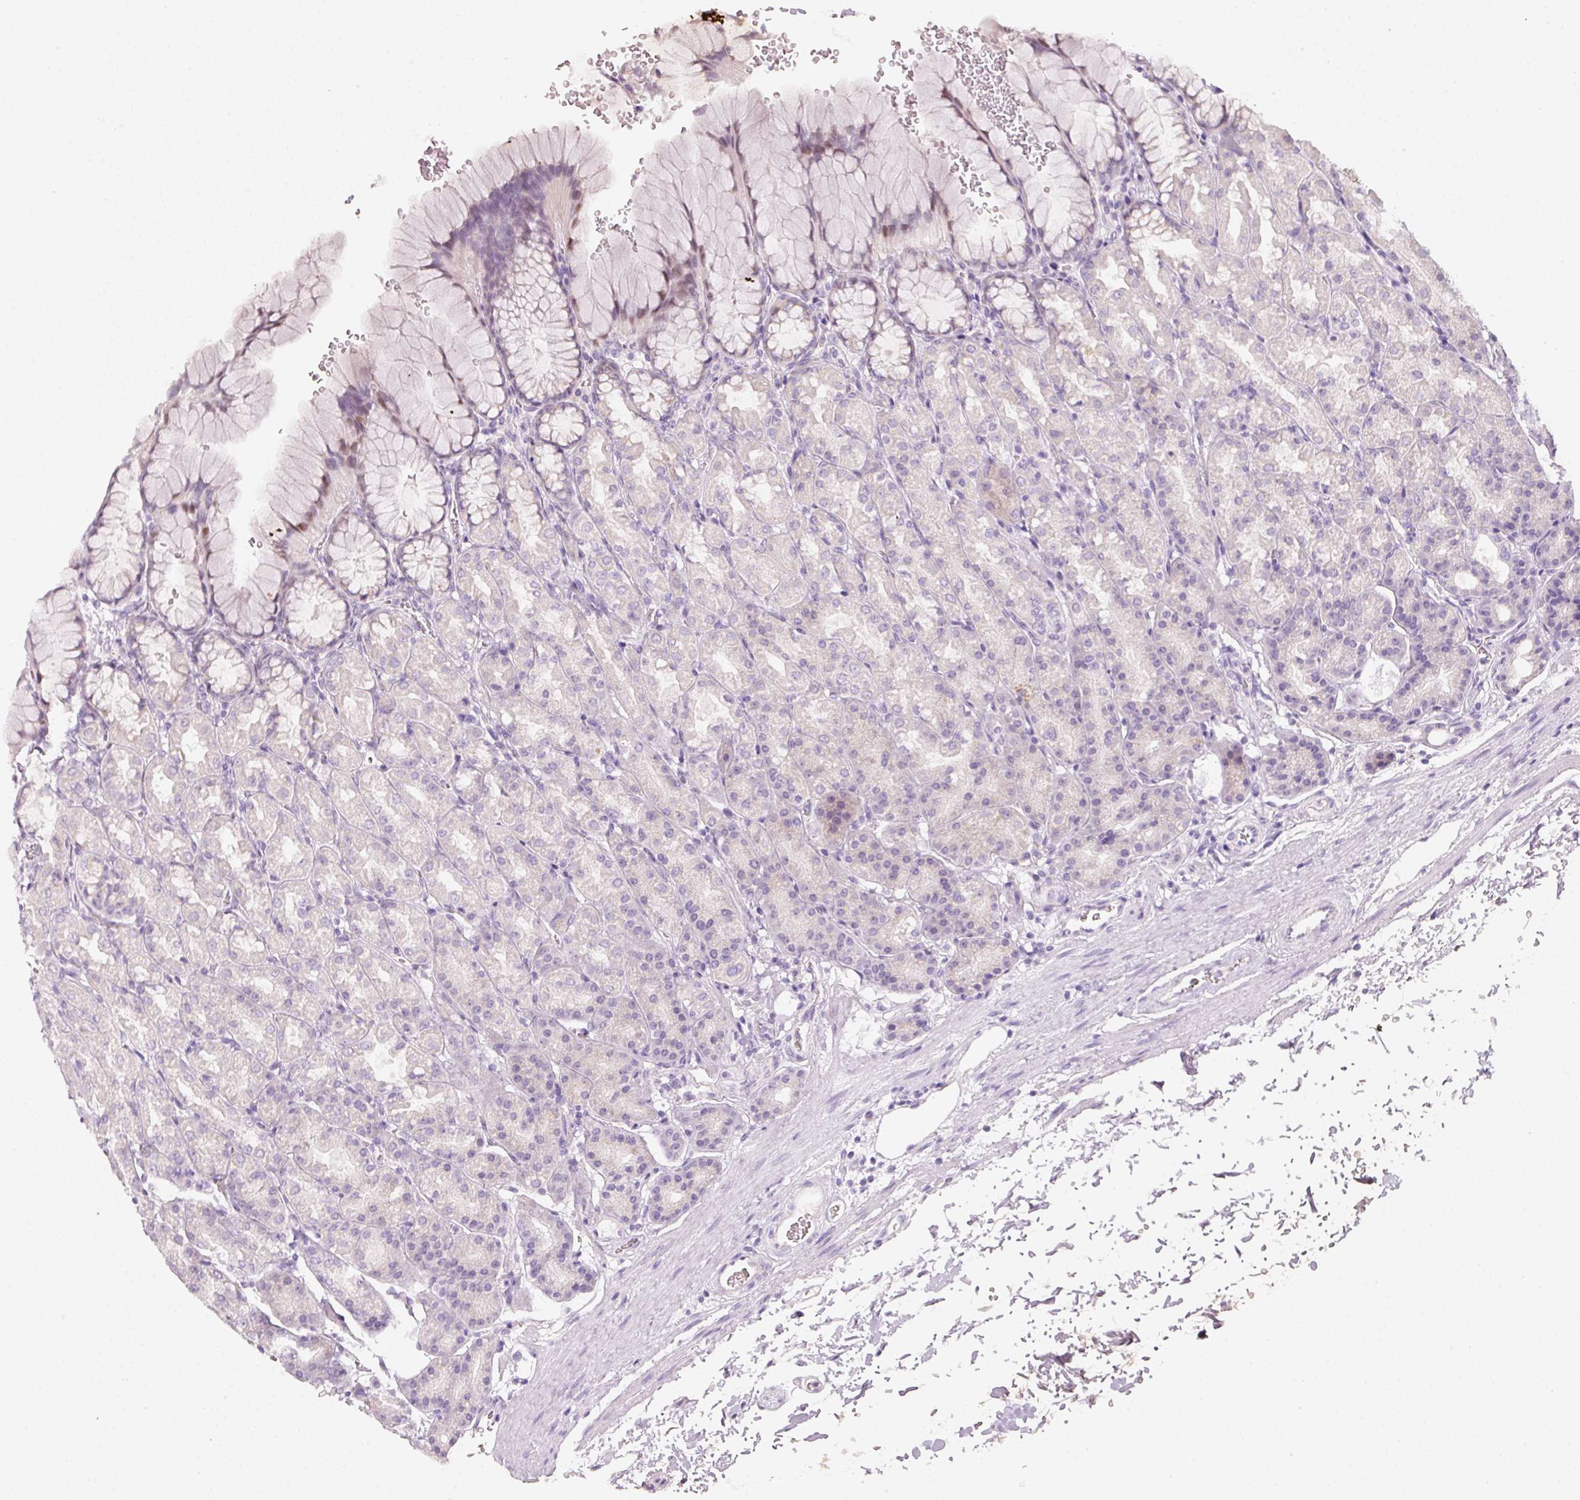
{"staining": {"intensity": "weak", "quantity": "<25%", "location": "nuclear"}, "tissue": "stomach", "cell_type": "Glandular cells", "image_type": "normal", "snomed": [{"axis": "morphology", "description": "Normal tissue, NOS"}, {"axis": "topography", "description": "Stomach, upper"}], "caption": "Immunohistochemical staining of unremarkable stomach exhibits no significant positivity in glandular cells.", "gene": "ENSG00000206549", "patient": {"sex": "female", "age": 81}}